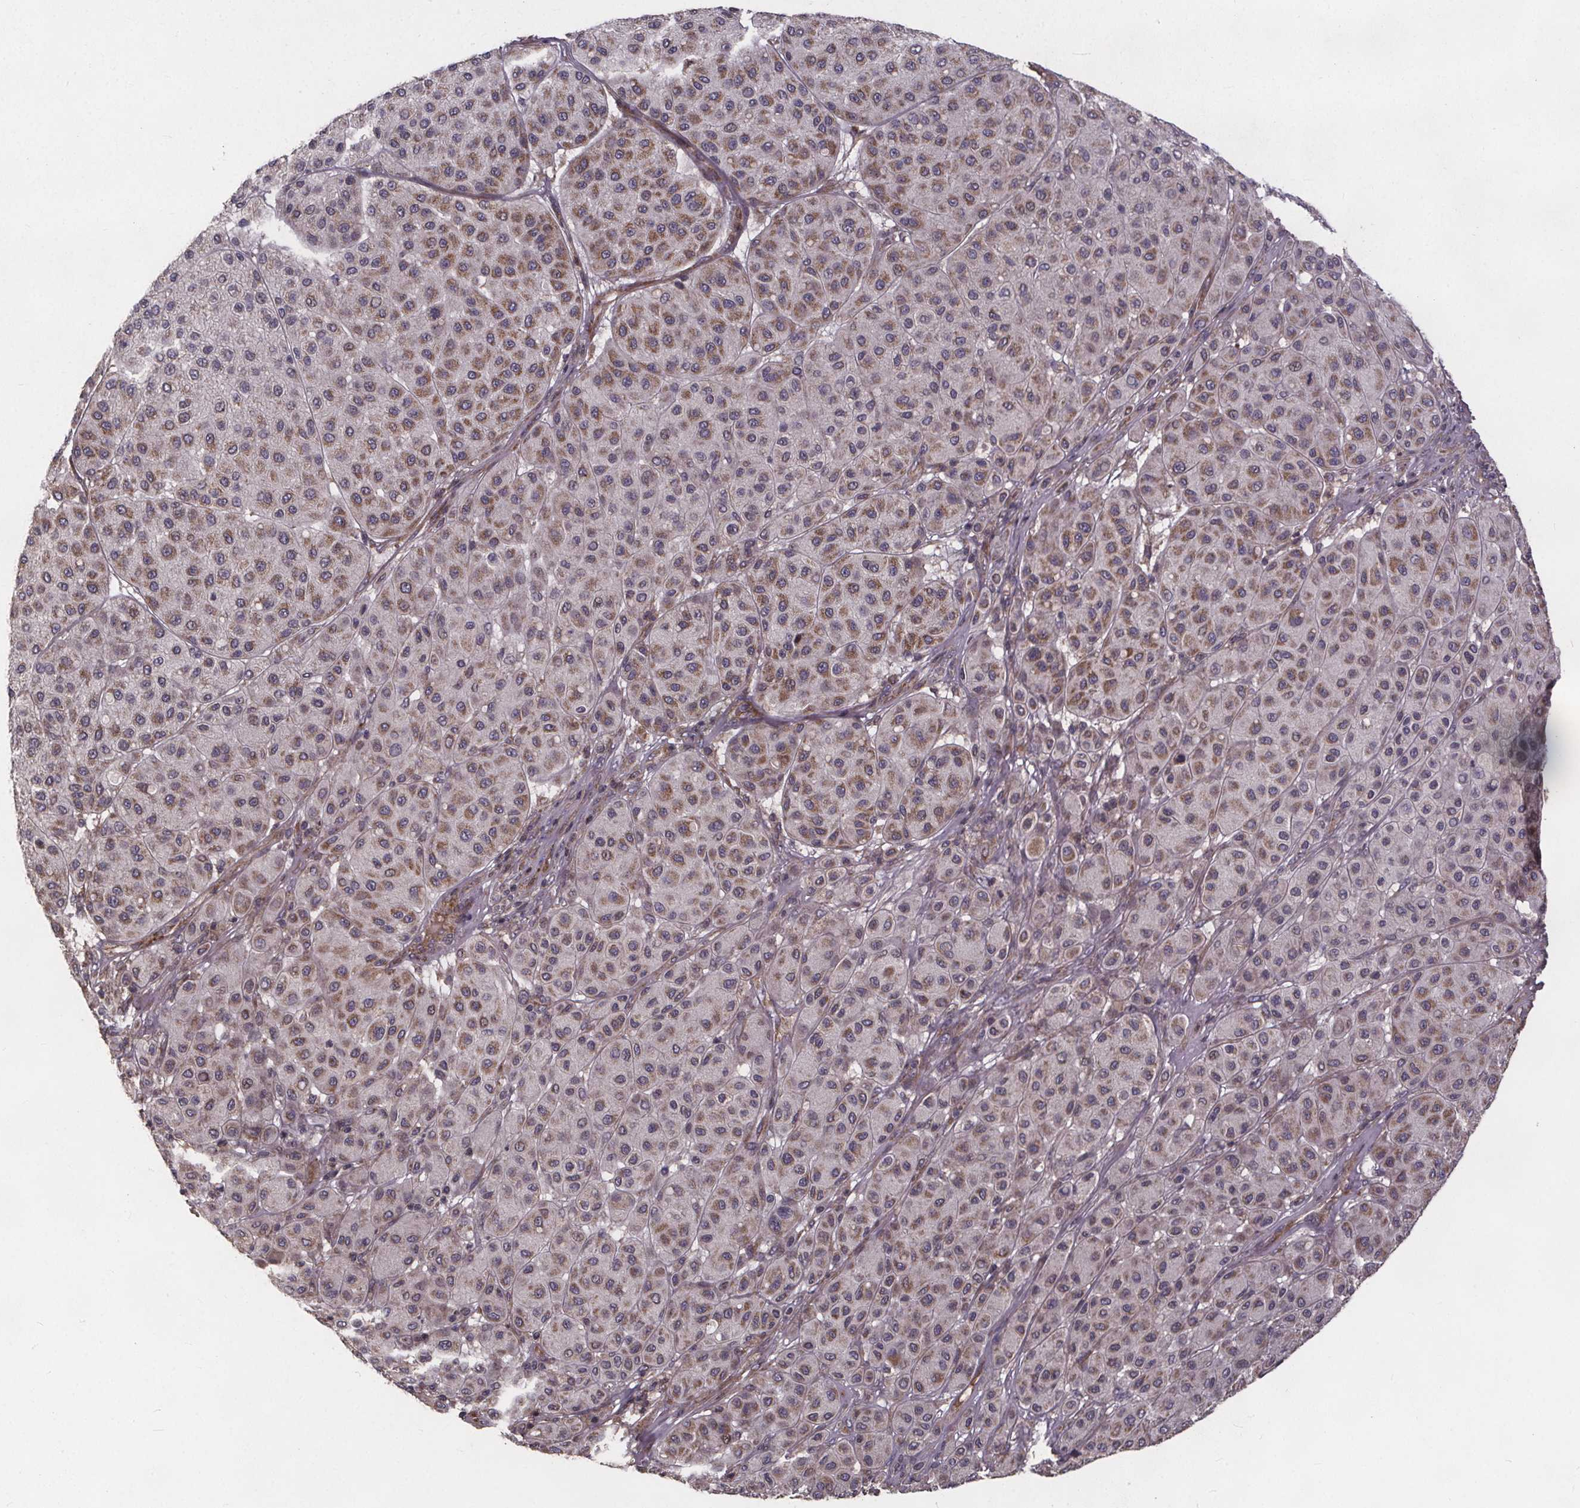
{"staining": {"intensity": "moderate", "quantity": "25%-75%", "location": "cytoplasmic/membranous"}, "tissue": "melanoma", "cell_type": "Tumor cells", "image_type": "cancer", "snomed": [{"axis": "morphology", "description": "Malignant melanoma, Metastatic site"}, {"axis": "topography", "description": "Smooth muscle"}], "caption": "This image shows immunohistochemistry (IHC) staining of human malignant melanoma (metastatic site), with medium moderate cytoplasmic/membranous expression in about 25%-75% of tumor cells.", "gene": "YME1L1", "patient": {"sex": "male", "age": 41}}